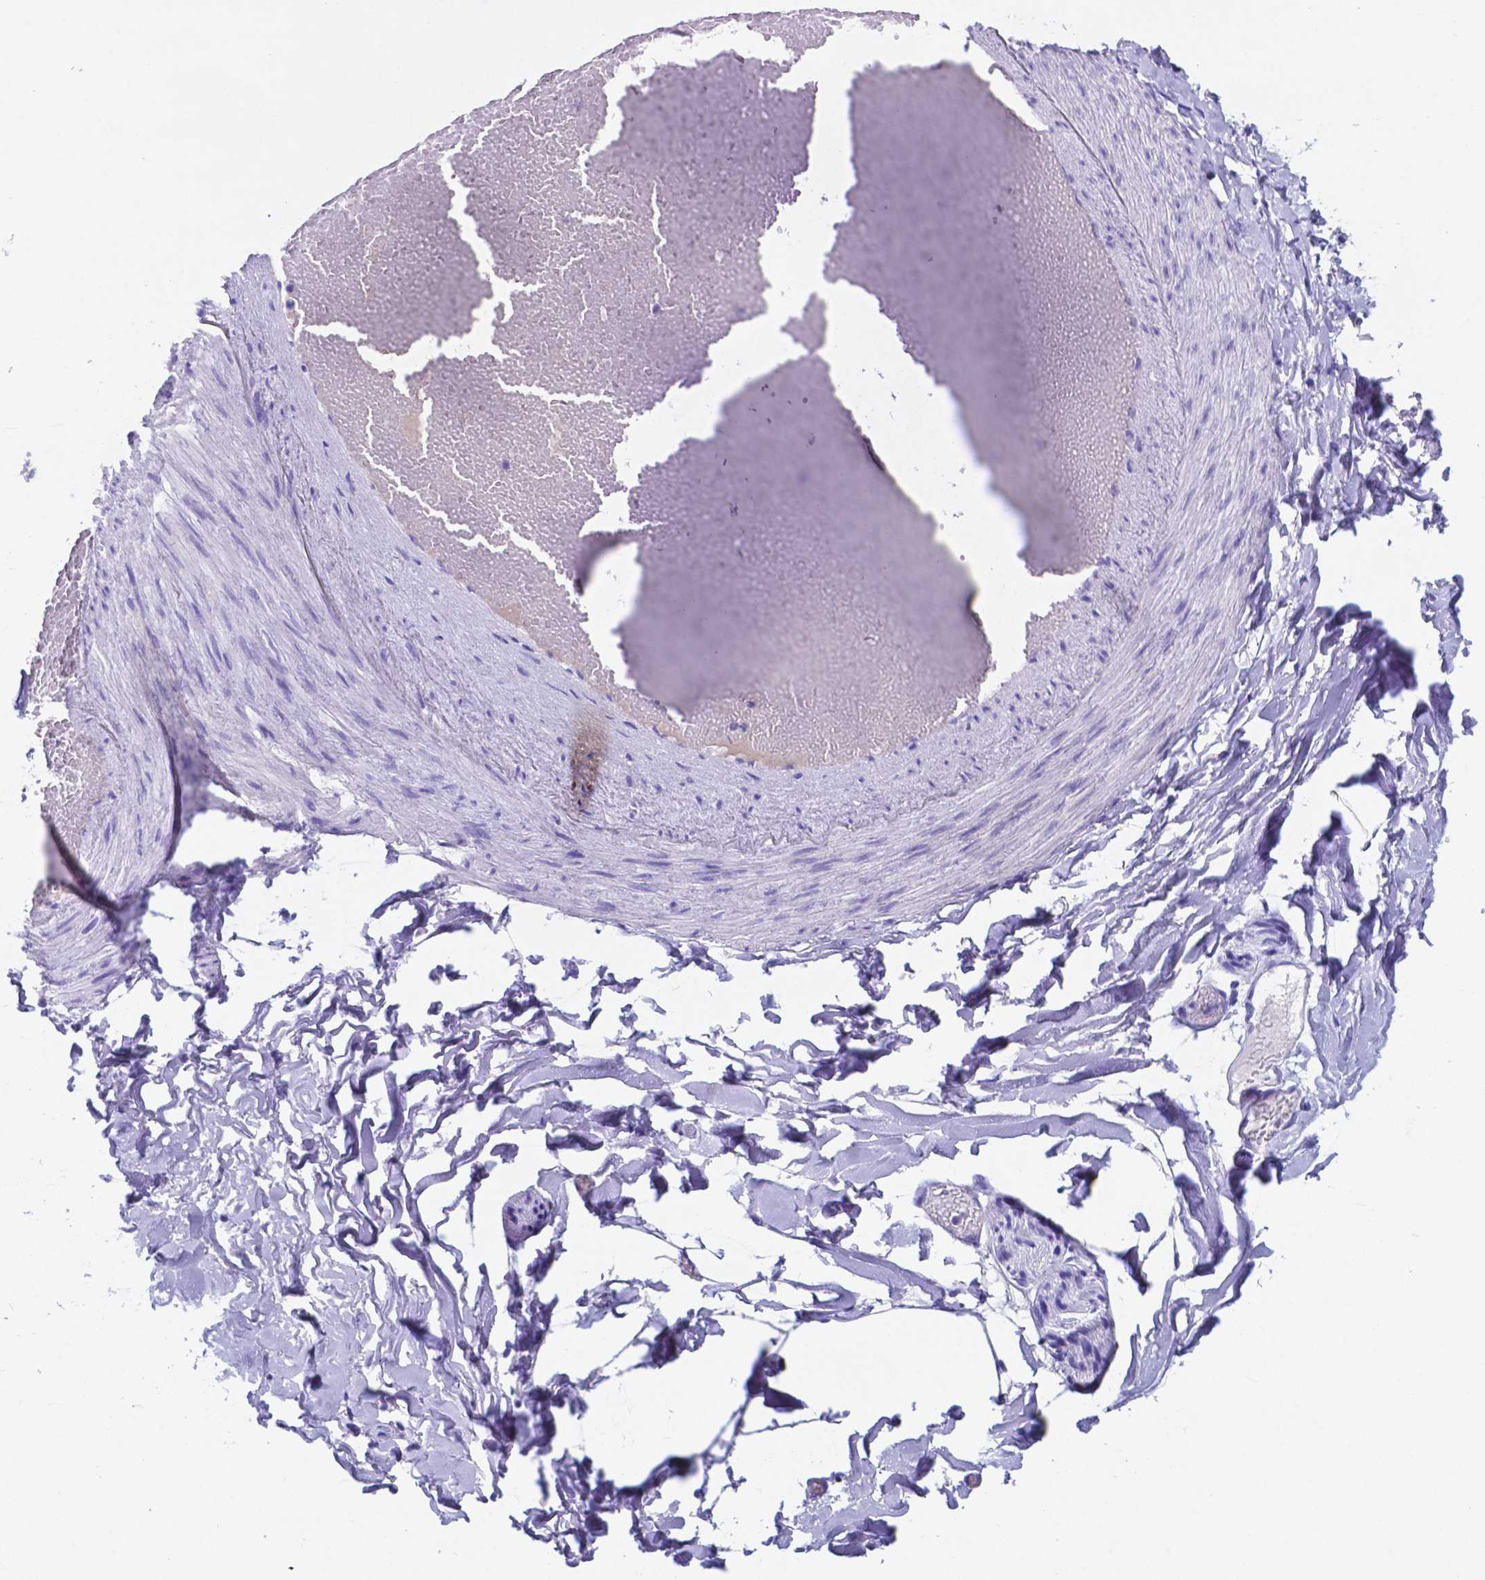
{"staining": {"intensity": "negative", "quantity": "none", "location": "none"}, "tissue": "adipose tissue", "cell_type": "Adipocytes", "image_type": "normal", "snomed": [{"axis": "morphology", "description": "Normal tissue, NOS"}, {"axis": "topography", "description": "Gallbladder"}, {"axis": "topography", "description": "Peripheral nerve tissue"}], "caption": "Histopathology image shows no protein staining in adipocytes of normal adipose tissue.", "gene": "DNAAF8", "patient": {"sex": "female", "age": 45}}